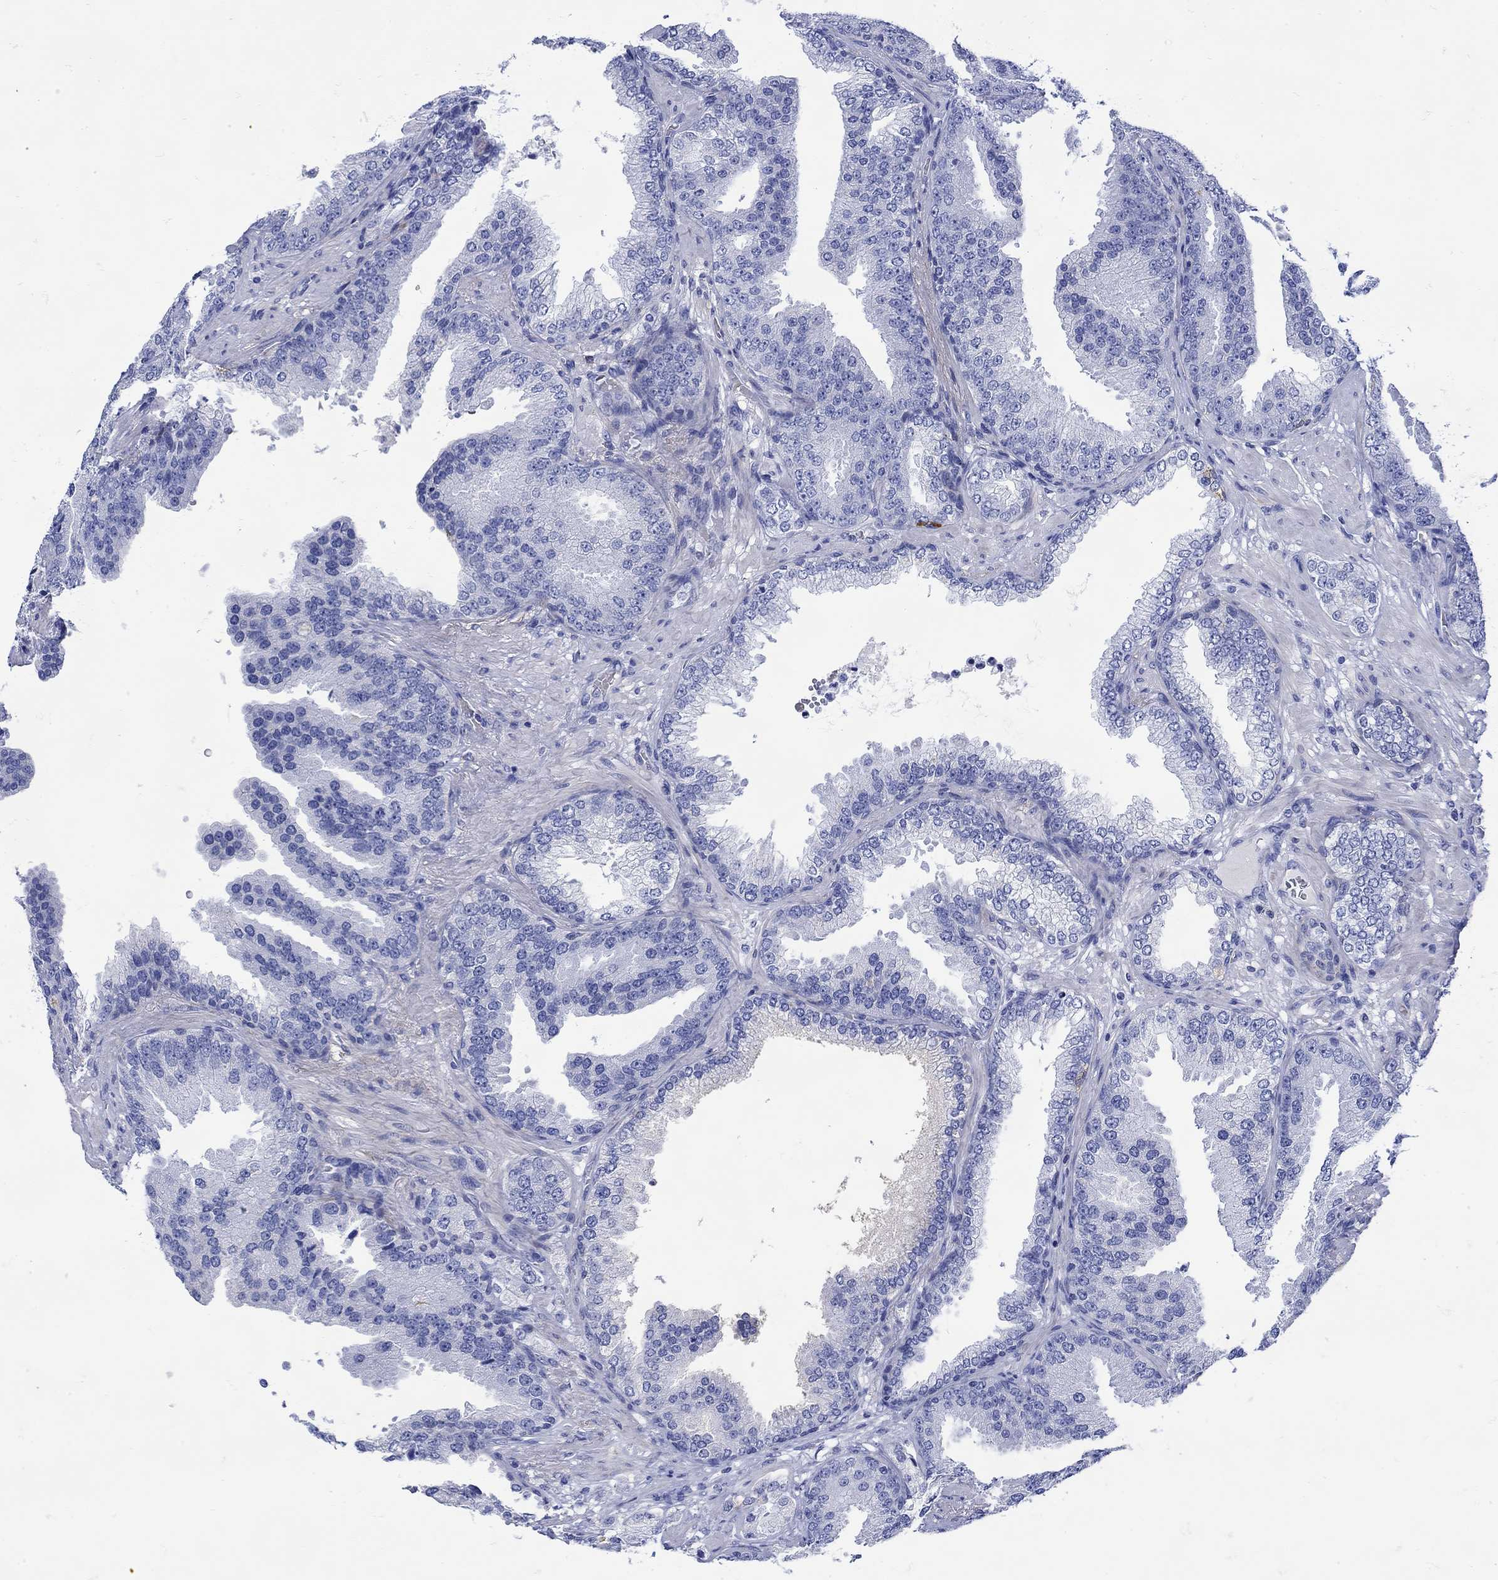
{"staining": {"intensity": "negative", "quantity": "none", "location": "none"}, "tissue": "prostate cancer", "cell_type": "Tumor cells", "image_type": "cancer", "snomed": [{"axis": "morphology", "description": "Adenocarcinoma, Low grade"}, {"axis": "topography", "description": "Prostate"}], "caption": "Immunohistochemical staining of human adenocarcinoma (low-grade) (prostate) shows no significant positivity in tumor cells.", "gene": "ANKMY1", "patient": {"sex": "male", "age": 68}}